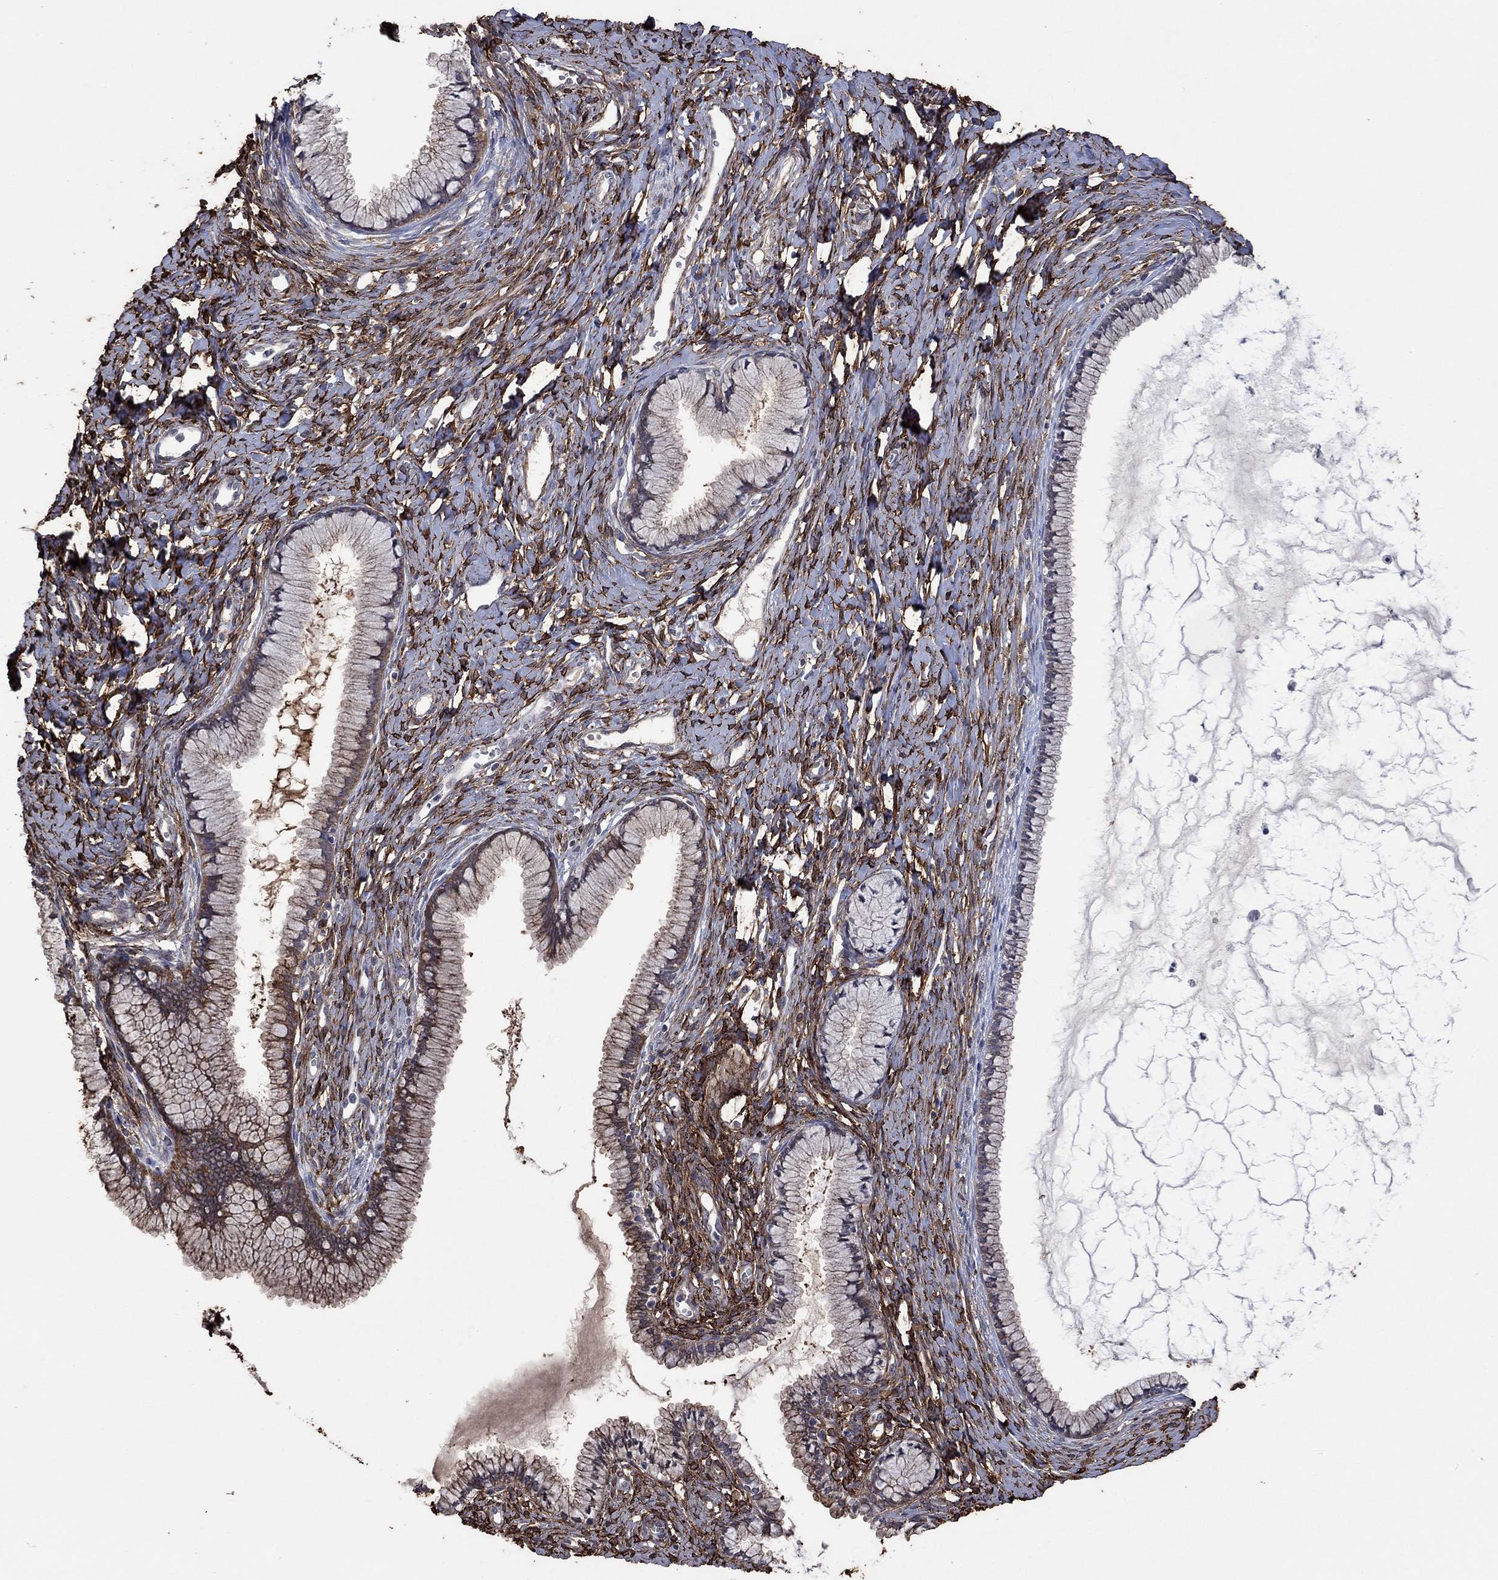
{"staining": {"intensity": "strong", "quantity": "25%-75%", "location": "cytoplasmic/membranous"}, "tissue": "cervix", "cell_type": "Glandular cells", "image_type": "normal", "snomed": [{"axis": "morphology", "description": "Normal tissue, NOS"}, {"axis": "topography", "description": "Cervix"}], "caption": "An image of human cervix stained for a protein reveals strong cytoplasmic/membranous brown staining in glandular cells.", "gene": "TGM2", "patient": {"sex": "female", "age": 40}}